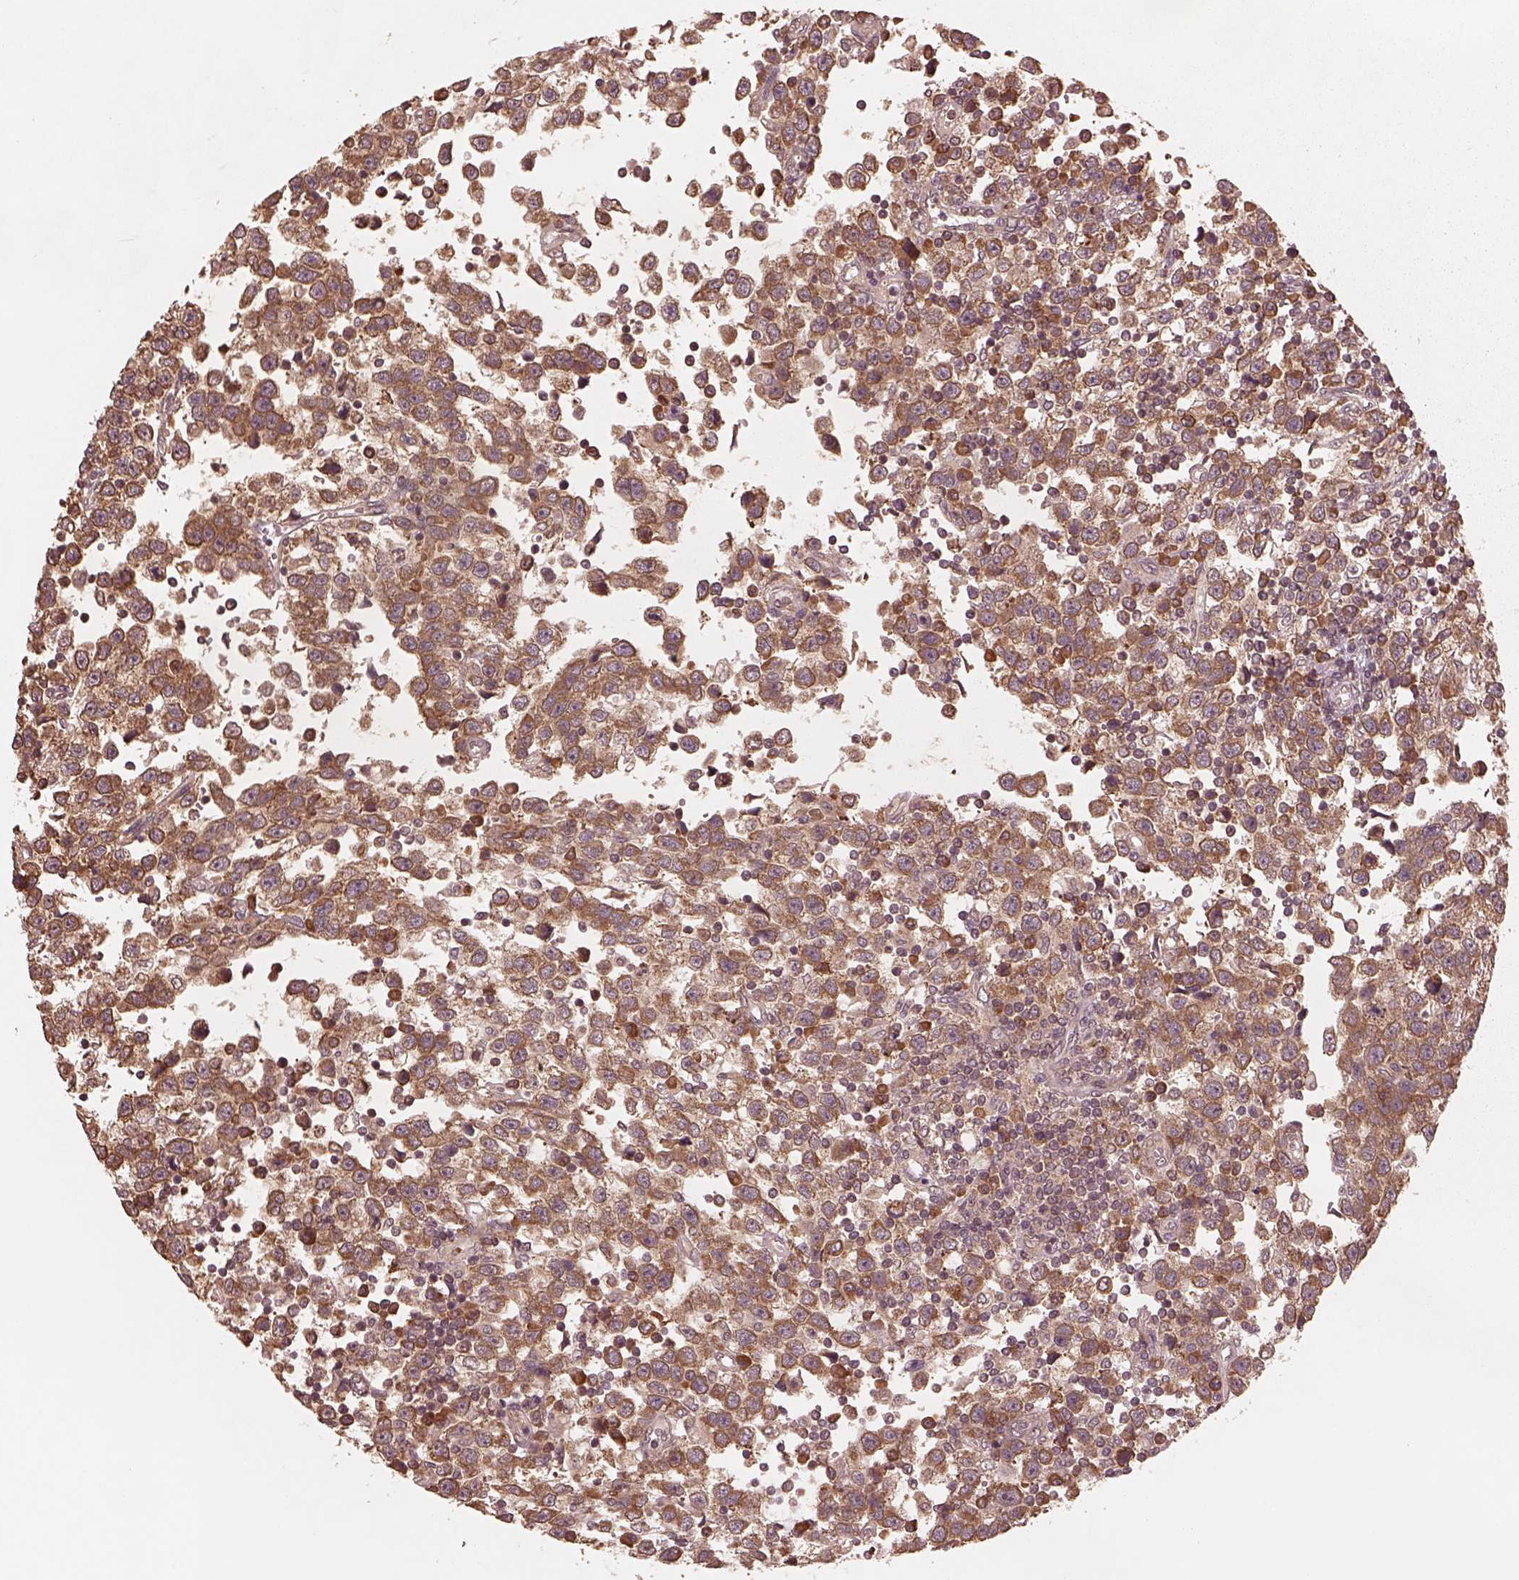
{"staining": {"intensity": "moderate", "quantity": ">75%", "location": "cytoplasmic/membranous"}, "tissue": "testis cancer", "cell_type": "Tumor cells", "image_type": "cancer", "snomed": [{"axis": "morphology", "description": "Seminoma, NOS"}, {"axis": "topography", "description": "Testis"}], "caption": "High-magnification brightfield microscopy of testis cancer stained with DAB (brown) and counterstained with hematoxylin (blue). tumor cells exhibit moderate cytoplasmic/membranous expression is present in about>75% of cells.", "gene": "RPS5", "patient": {"sex": "male", "age": 34}}